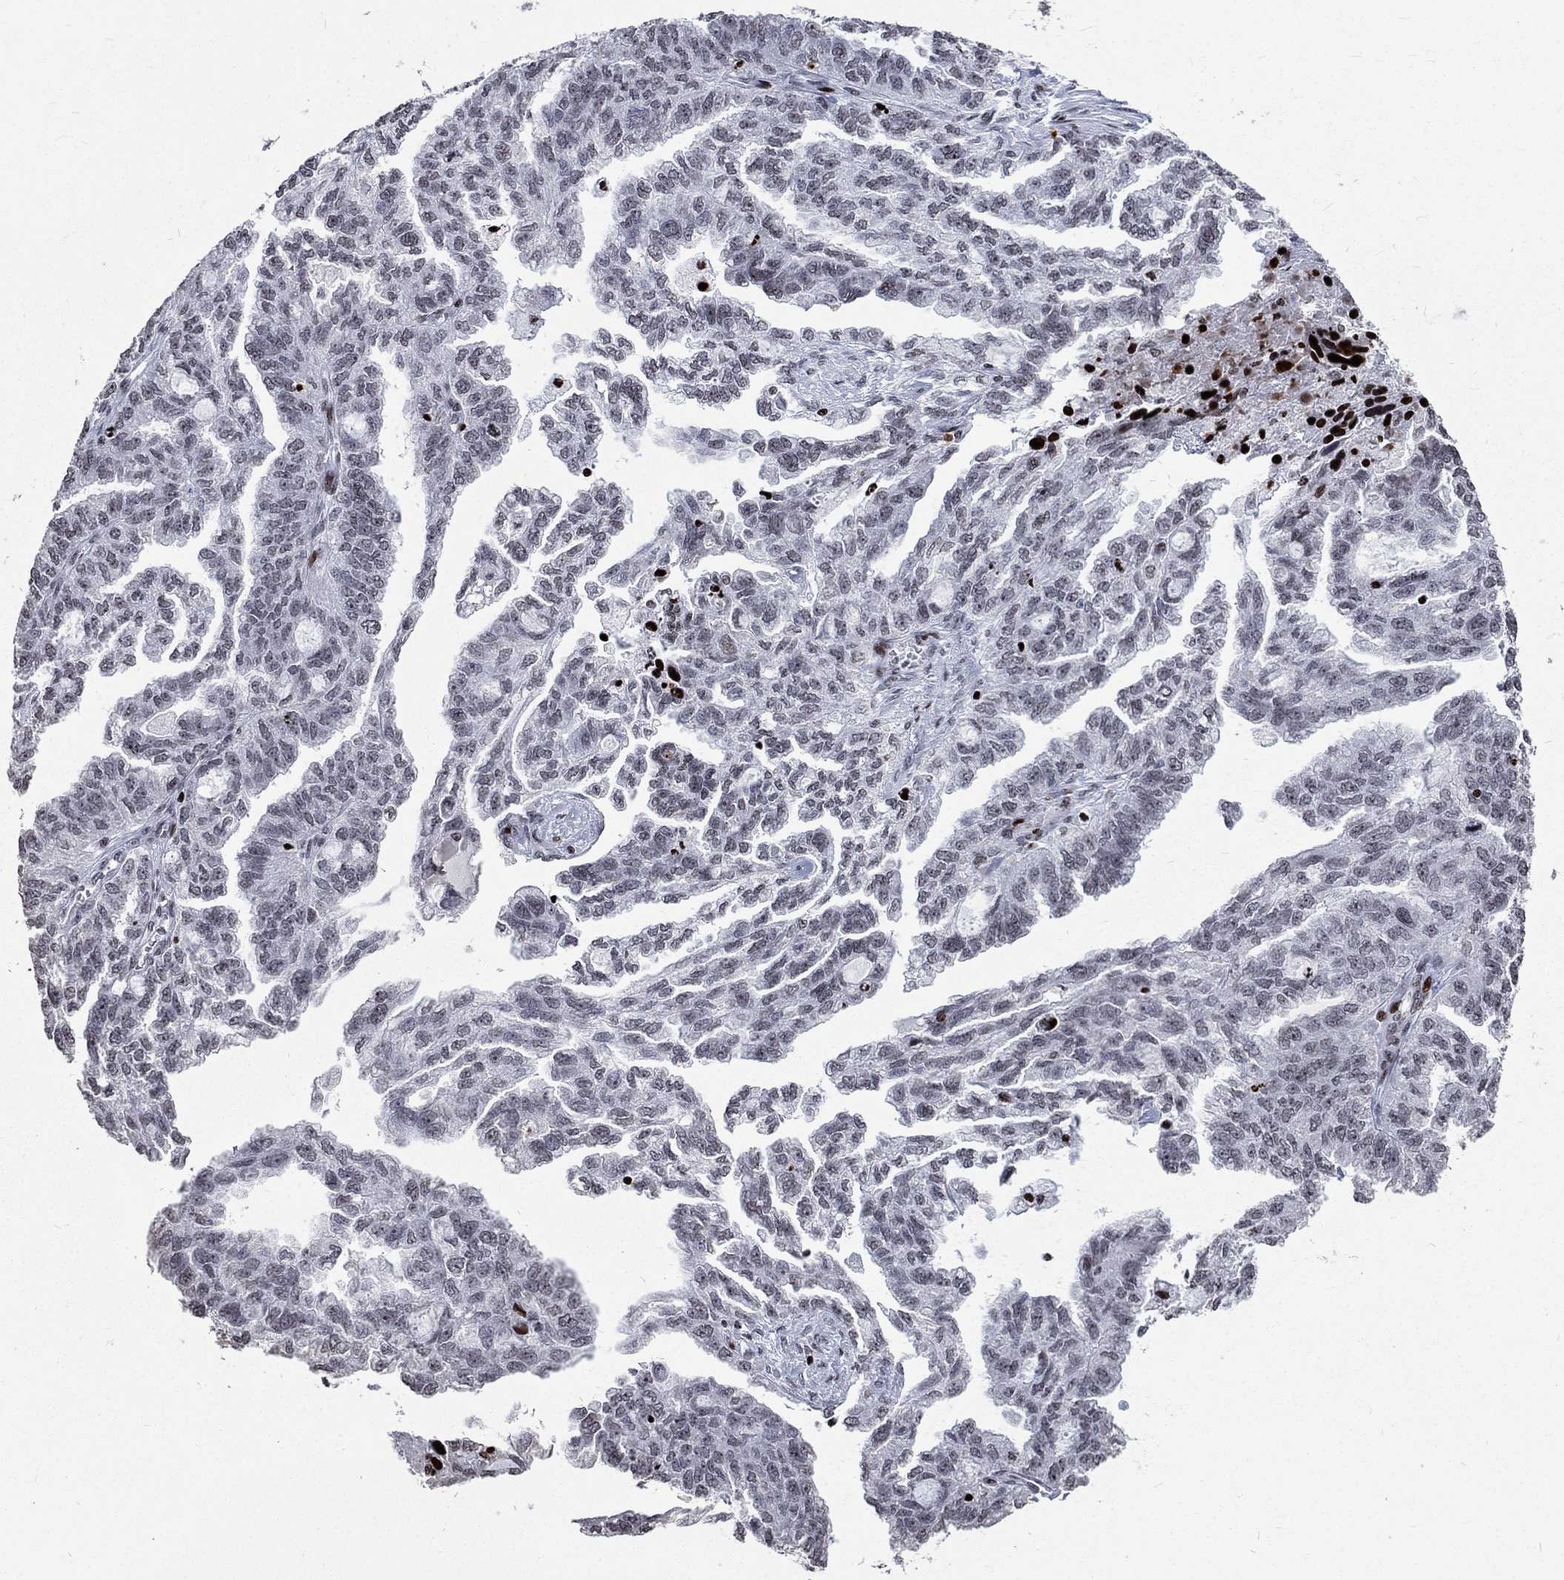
{"staining": {"intensity": "negative", "quantity": "none", "location": "none"}, "tissue": "ovarian cancer", "cell_type": "Tumor cells", "image_type": "cancer", "snomed": [{"axis": "morphology", "description": "Cystadenocarcinoma, serous, NOS"}, {"axis": "topography", "description": "Ovary"}], "caption": "Ovarian serous cystadenocarcinoma stained for a protein using immunohistochemistry demonstrates no staining tumor cells.", "gene": "SRSF3", "patient": {"sex": "female", "age": 51}}